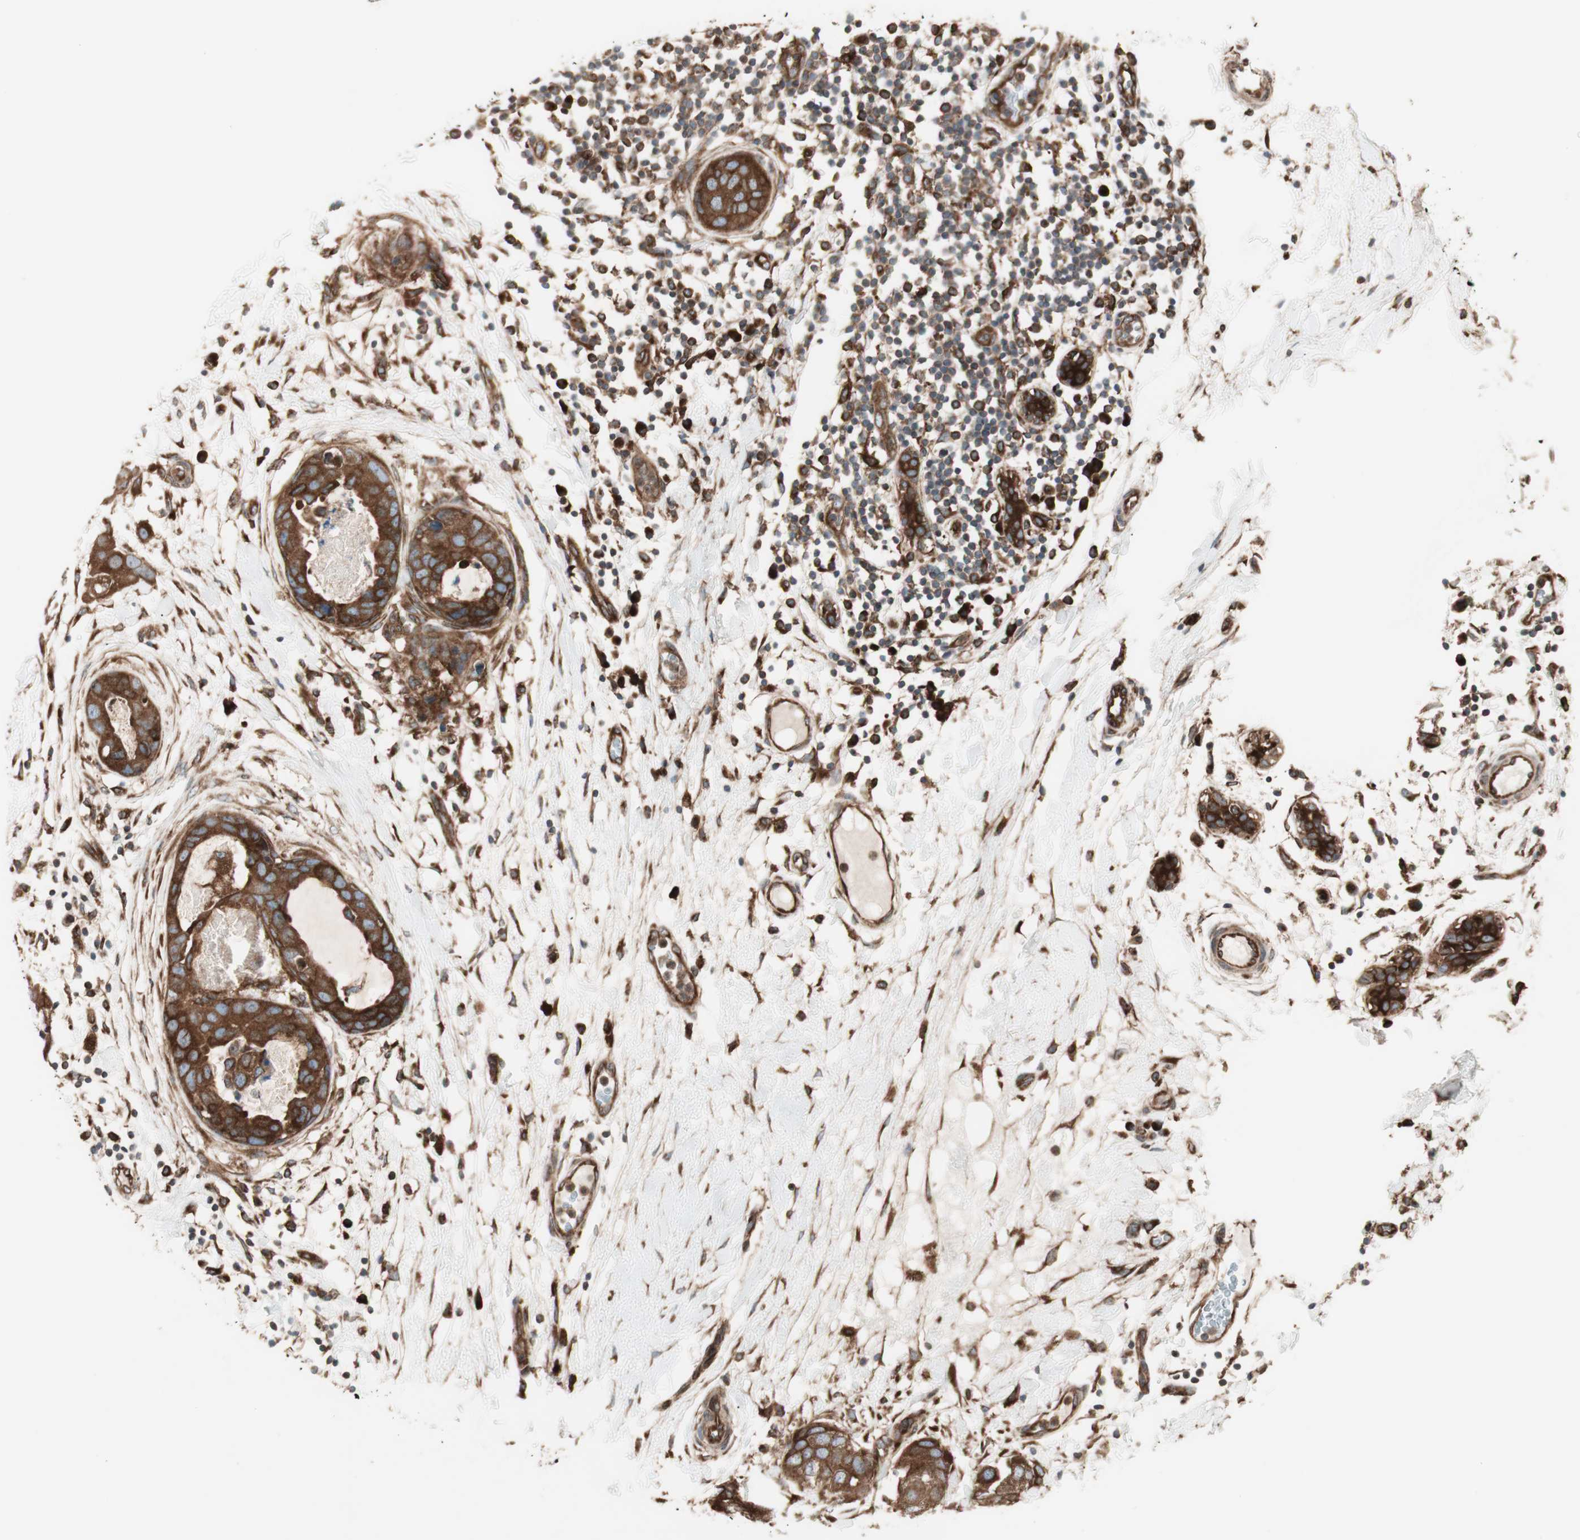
{"staining": {"intensity": "strong", "quantity": ">75%", "location": "cytoplasmic/membranous"}, "tissue": "breast cancer", "cell_type": "Tumor cells", "image_type": "cancer", "snomed": [{"axis": "morphology", "description": "Duct carcinoma"}, {"axis": "topography", "description": "Breast"}], "caption": "IHC micrograph of human breast intraductal carcinoma stained for a protein (brown), which displays high levels of strong cytoplasmic/membranous expression in about >75% of tumor cells.", "gene": "RAB5A", "patient": {"sex": "female", "age": 40}}